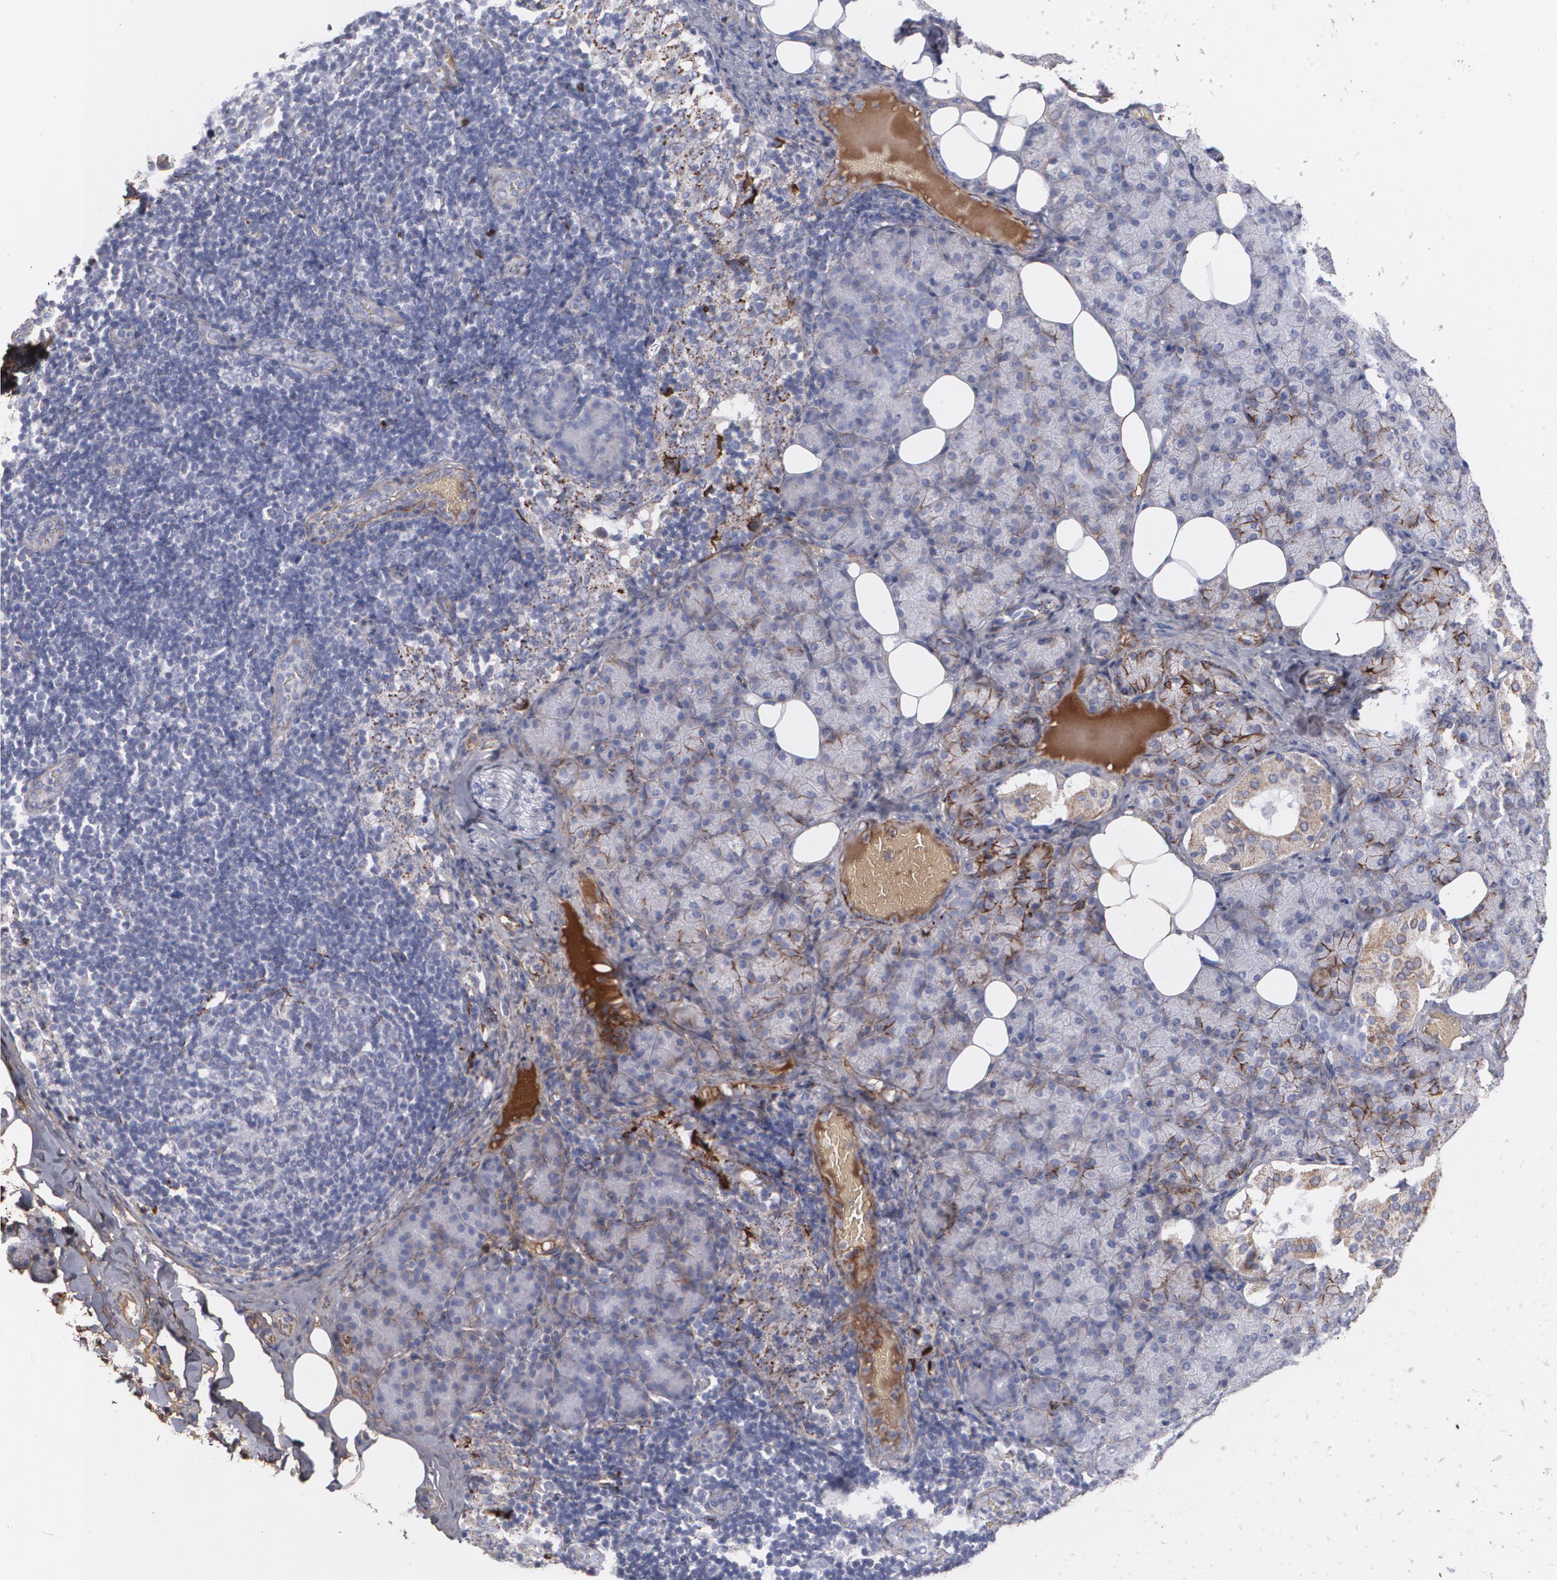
{"staining": {"intensity": "moderate", "quantity": "<25%", "location": "cytoplasmic/membranous"}, "tissue": "salivary gland", "cell_type": "Glandular cells", "image_type": "normal", "snomed": [{"axis": "morphology", "description": "Normal tissue, NOS"}, {"axis": "topography", "description": "Lymph node"}, {"axis": "topography", "description": "Salivary gland"}], "caption": "Salivary gland stained with immunohistochemistry (IHC) exhibits moderate cytoplasmic/membranous positivity in approximately <25% of glandular cells.", "gene": "FBLN1", "patient": {"sex": "male", "age": 8}}